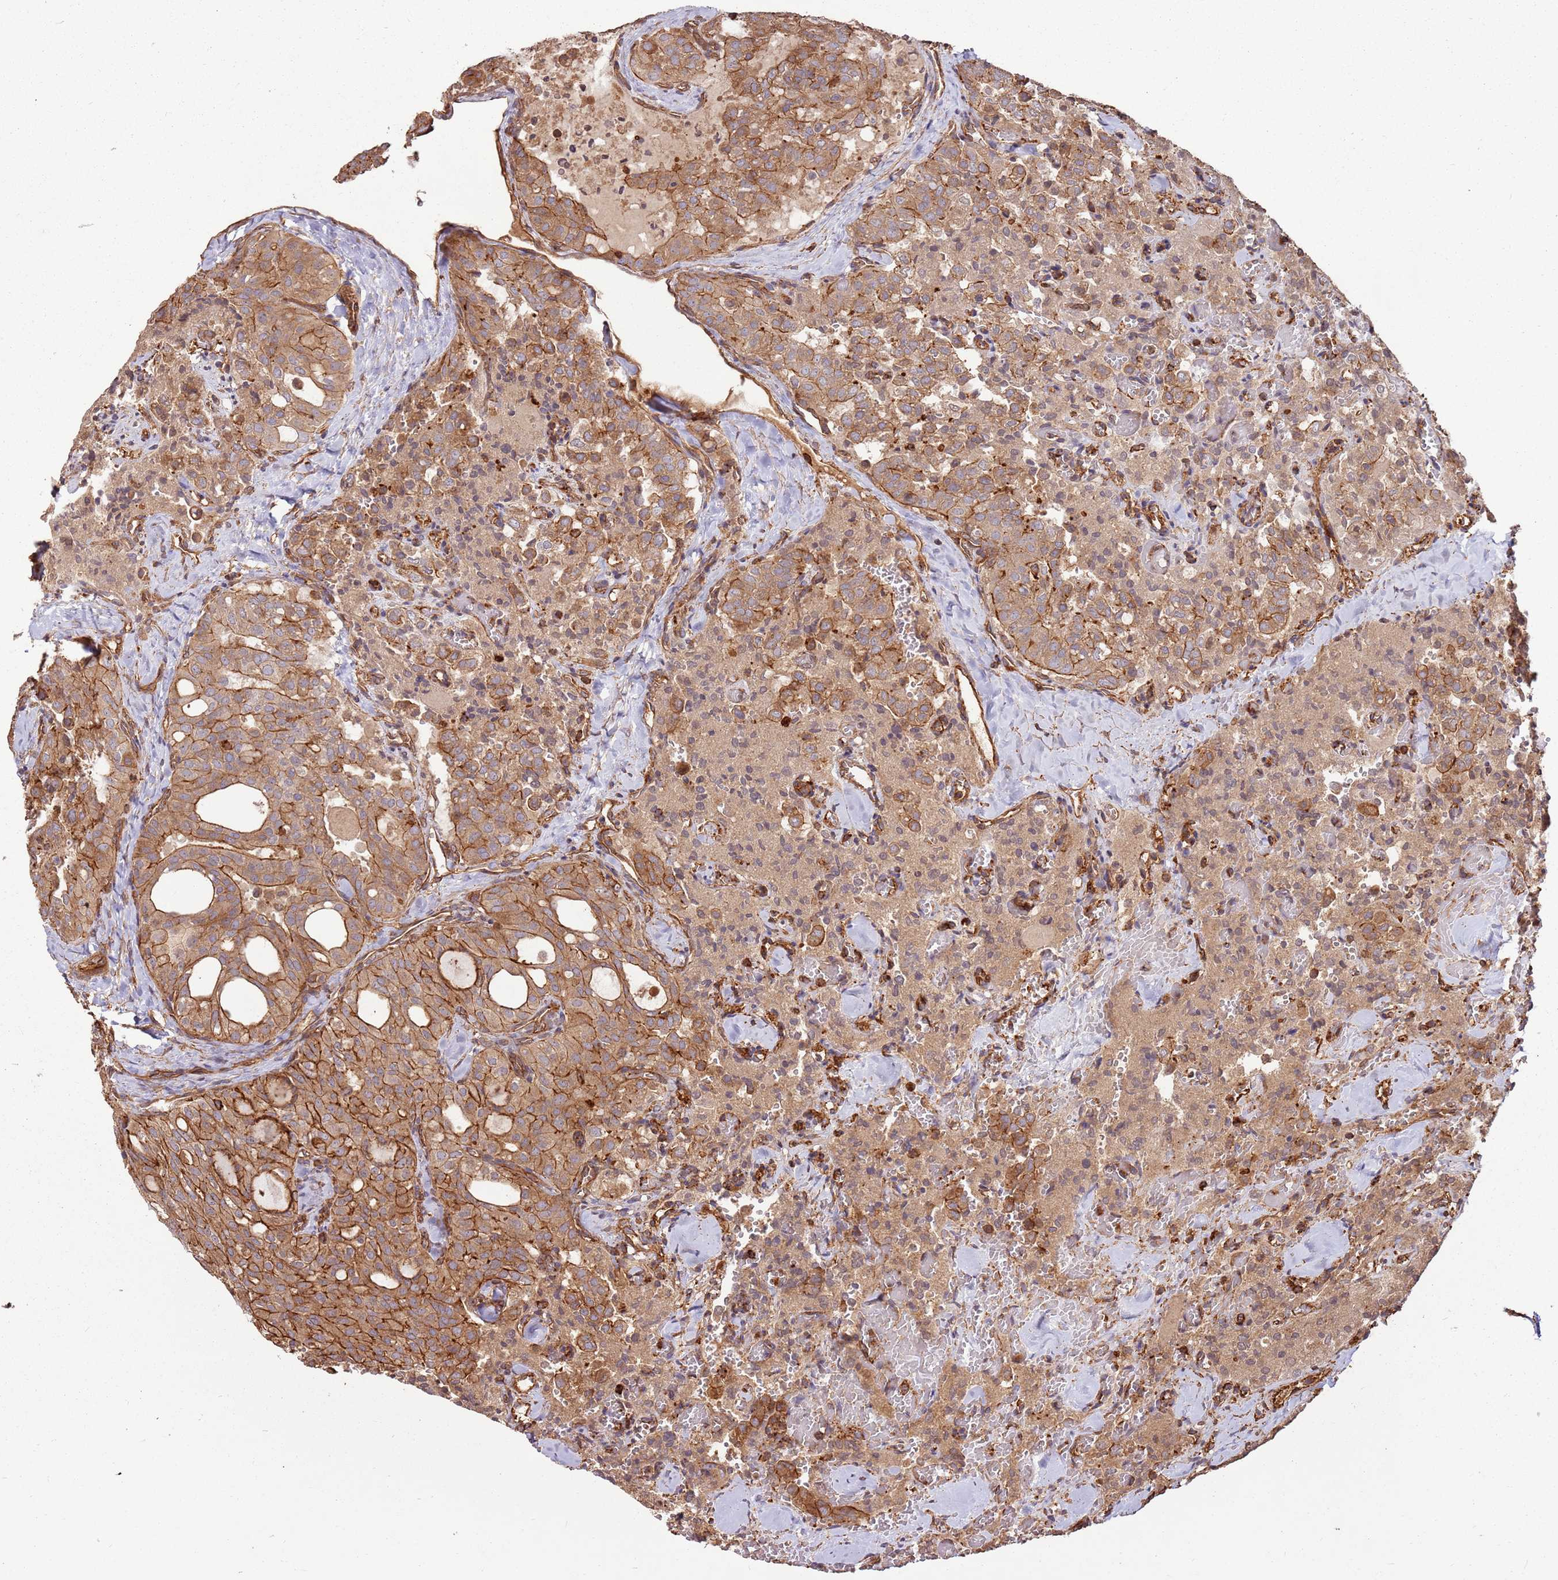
{"staining": {"intensity": "moderate", "quantity": ">75%", "location": "cytoplasmic/membranous"}, "tissue": "thyroid cancer", "cell_type": "Tumor cells", "image_type": "cancer", "snomed": [{"axis": "morphology", "description": "Follicular adenoma carcinoma, NOS"}, {"axis": "topography", "description": "Thyroid gland"}], "caption": "The micrograph demonstrates a brown stain indicating the presence of a protein in the cytoplasmic/membranous of tumor cells in thyroid follicular adenoma carcinoma. (DAB (3,3'-diaminobenzidine) IHC with brightfield microscopy, high magnification).", "gene": "ACVR2A", "patient": {"sex": "male", "age": 75}}